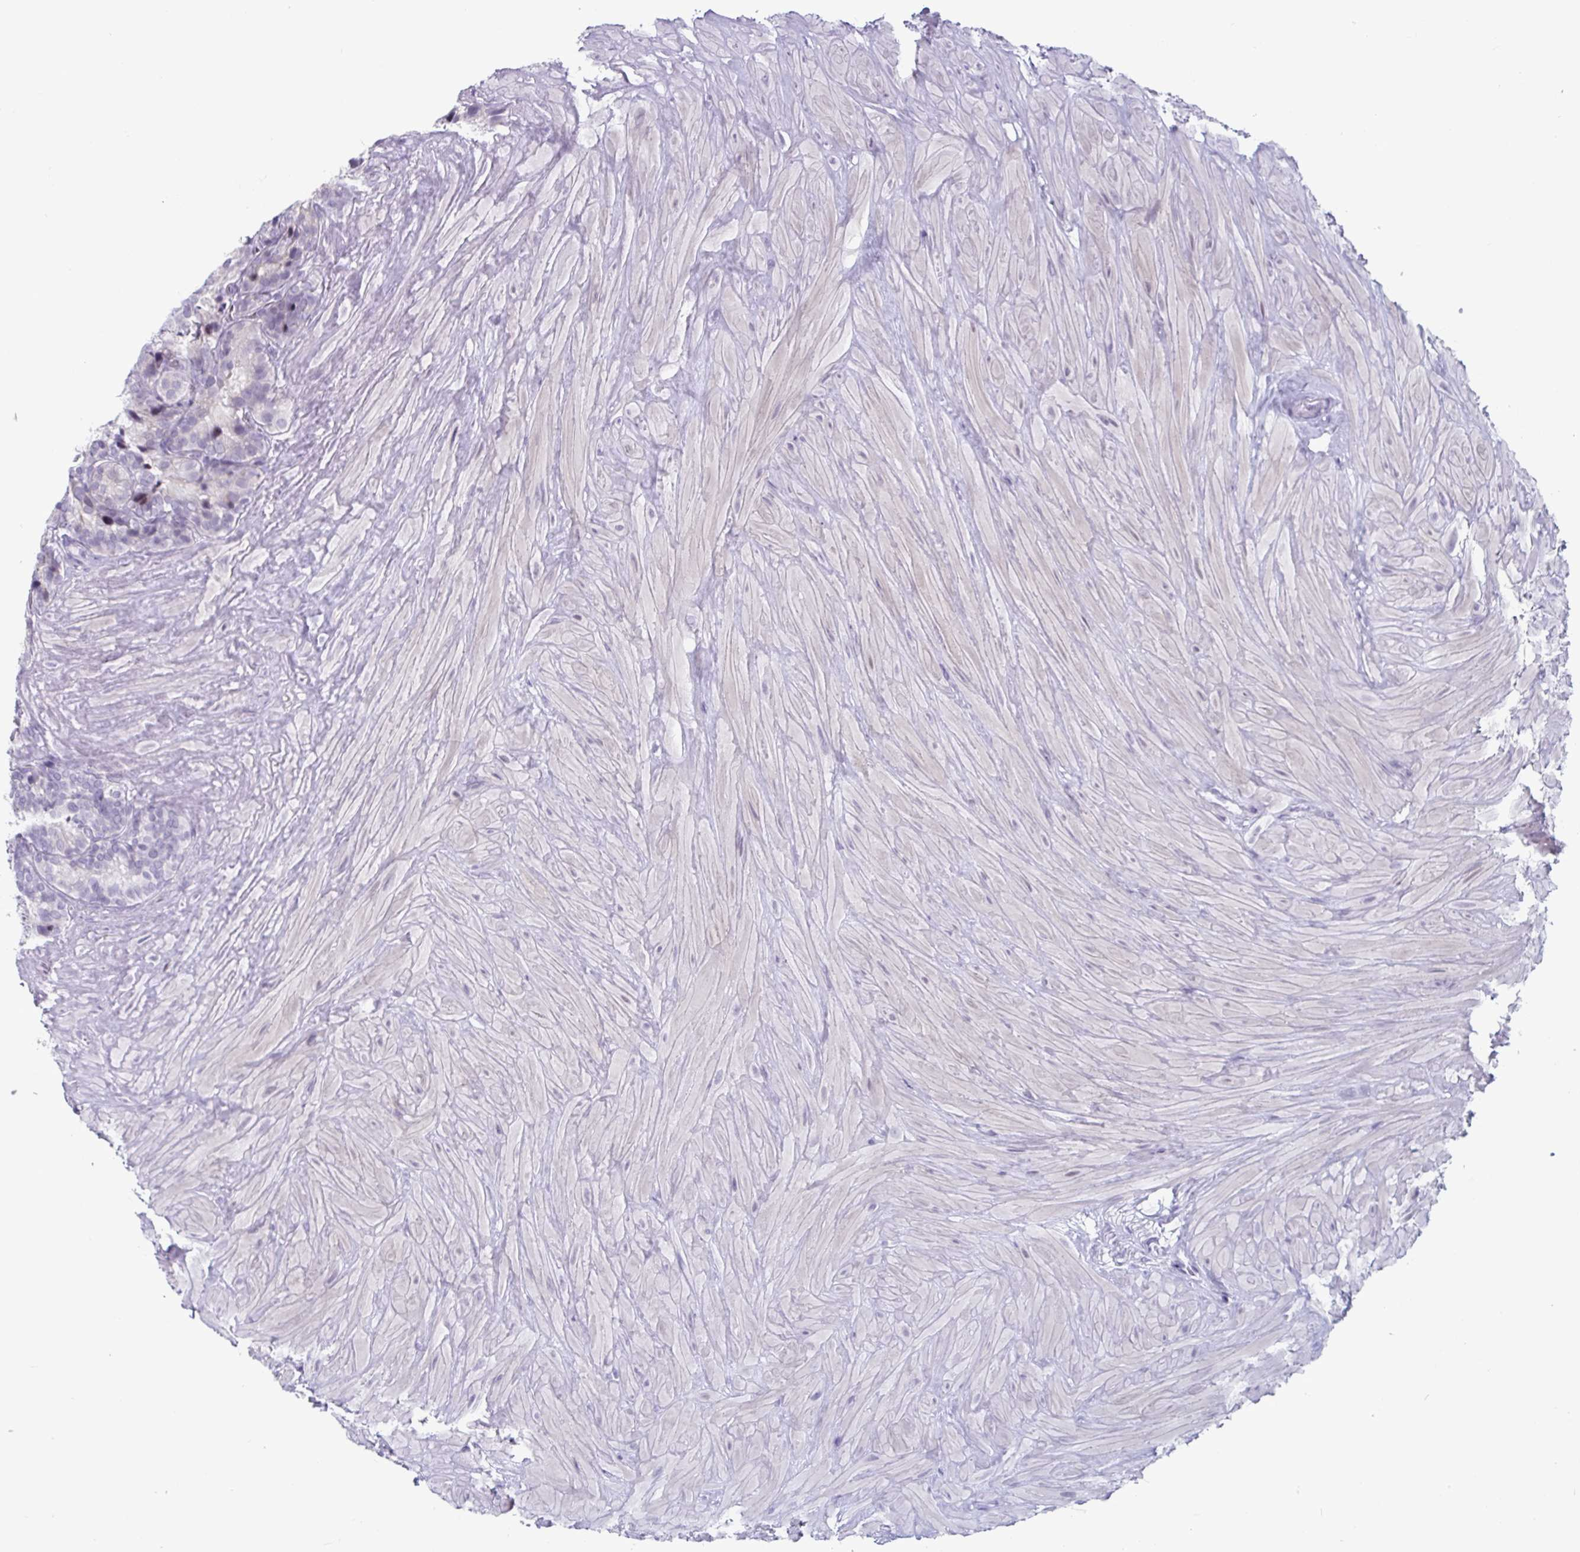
{"staining": {"intensity": "negative", "quantity": "none", "location": "none"}, "tissue": "seminal vesicle", "cell_type": "Glandular cells", "image_type": "normal", "snomed": [{"axis": "morphology", "description": "Normal tissue, NOS"}, {"axis": "topography", "description": "Seminal veicle"}], "caption": "The photomicrograph exhibits no significant expression in glandular cells of seminal vesicle. The staining is performed using DAB brown chromogen with nuclei counter-stained in using hematoxylin.", "gene": "VSIG10L", "patient": {"sex": "male", "age": 60}}